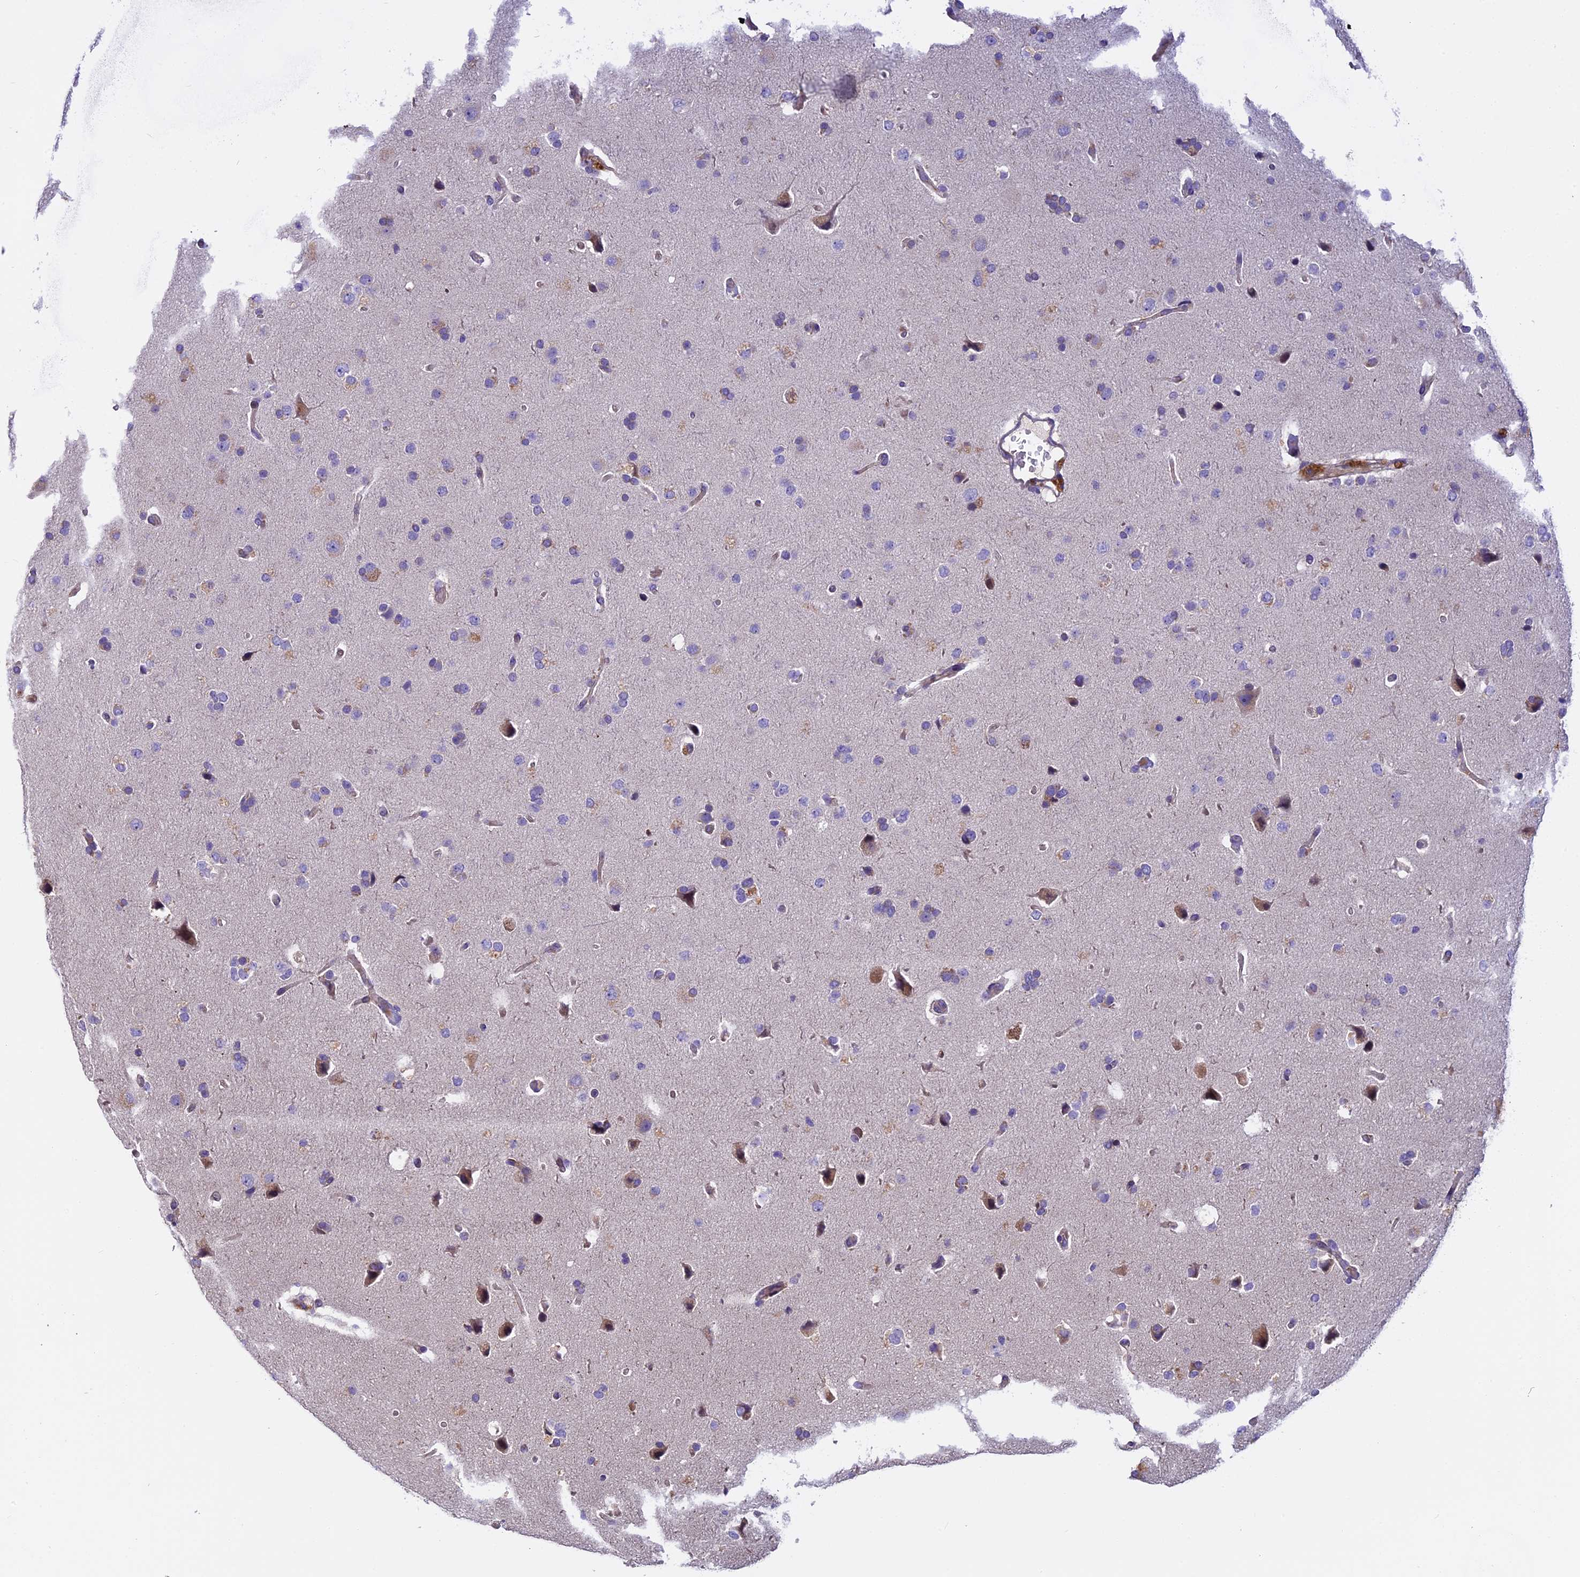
{"staining": {"intensity": "negative", "quantity": "none", "location": "none"}, "tissue": "glioma", "cell_type": "Tumor cells", "image_type": "cancer", "snomed": [{"axis": "morphology", "description": "Glioma, malignant, High grade"}, {"axis": "topography", "description": "Brain"}], "caption": "A photomicrograph of glioma stained for a protein shows no brown staining in tumor cells.", "gene": "FAM98C", "patient": {"sex": "male", "age": 72}}